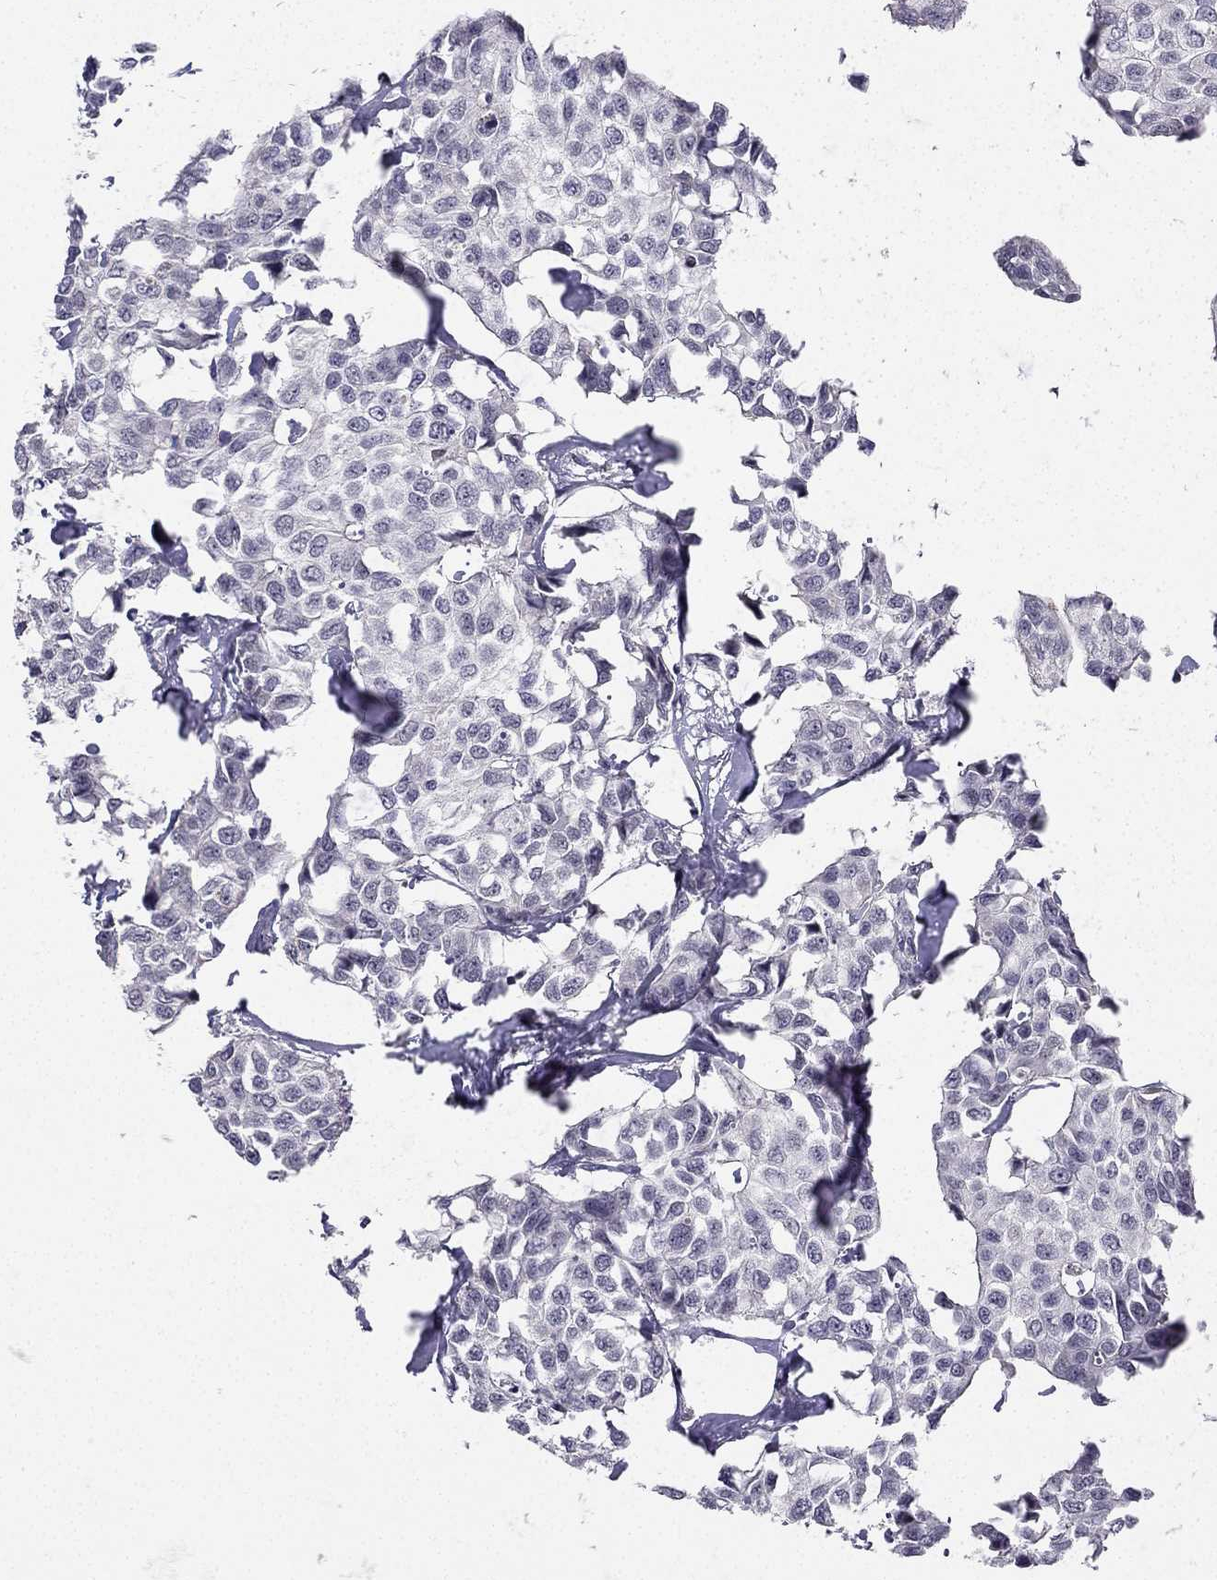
{"staining": {"intensity": "negative", "quantity": "none", "location": "none"}, "tissue": "breast cancer", "cell_type": "Tumor cells", "image_type": "cancer", "snomed": [{"axis": "morphology", "description": "Duct carcinoma"}, {"axis": "topography", "description": "Breast"}], "caption": "High magnification brightfield microscopy of infiltrating ductal carcinoma (breast) stained with DAB (3,3'-diaminobenzidine) (brown) and counterstained with hematoxylin (blue): tumor cells show no significant staining.", "gene": "CHST8", "patient": {"sex": "female", "age": 80}}